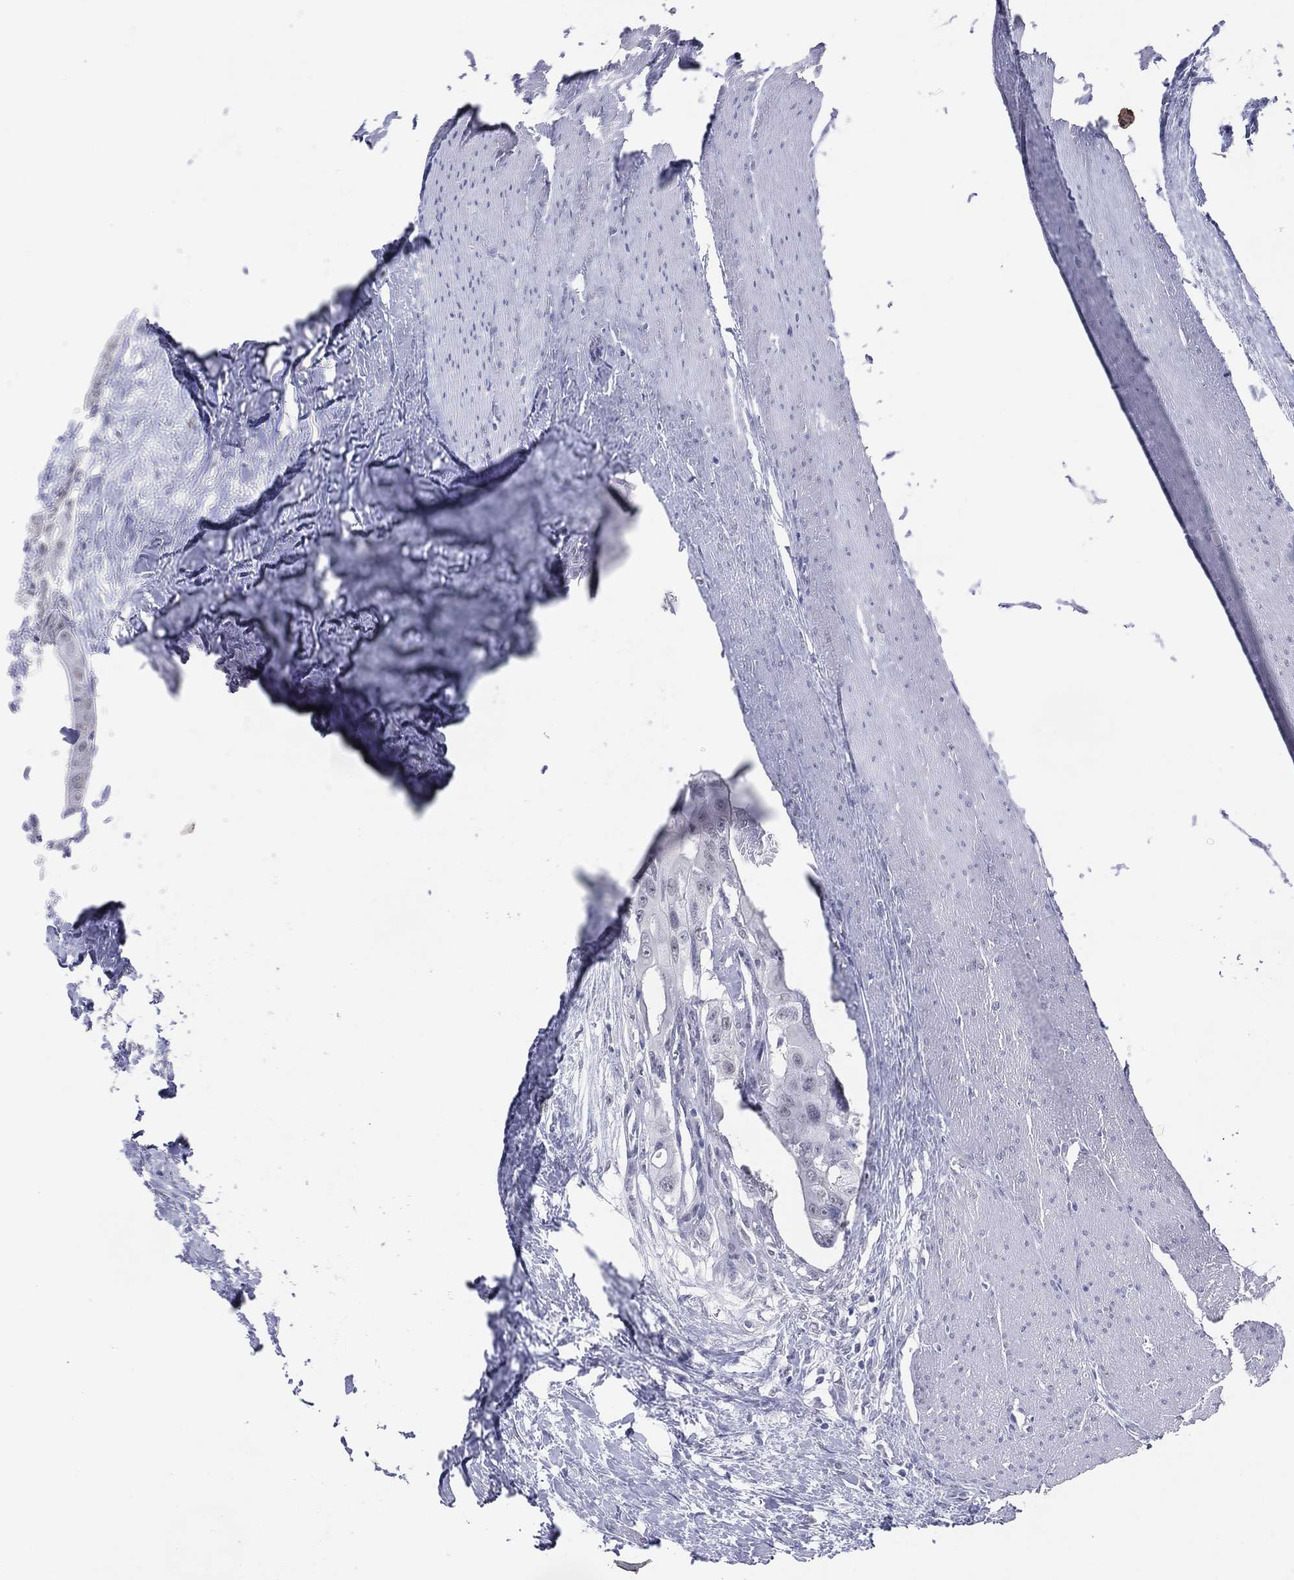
{"staining": {"intensity": "negative", "quantity": "none", "location": "none"}, "tissue": "colorectal cancer", "cell_type": "Tumor cells", "image_type": "cancer", "snomed": [{"axis": "morphology", "description": "Adenocarcinoma, NOS"}, {"axis": "topography", "description": "Rectum"}], "caption": "Tumor cells show no significant positivity in colorectal adenocarcinoma.", "gene": "CFAP58", "patient": {"sex": "male", "age": 64}}